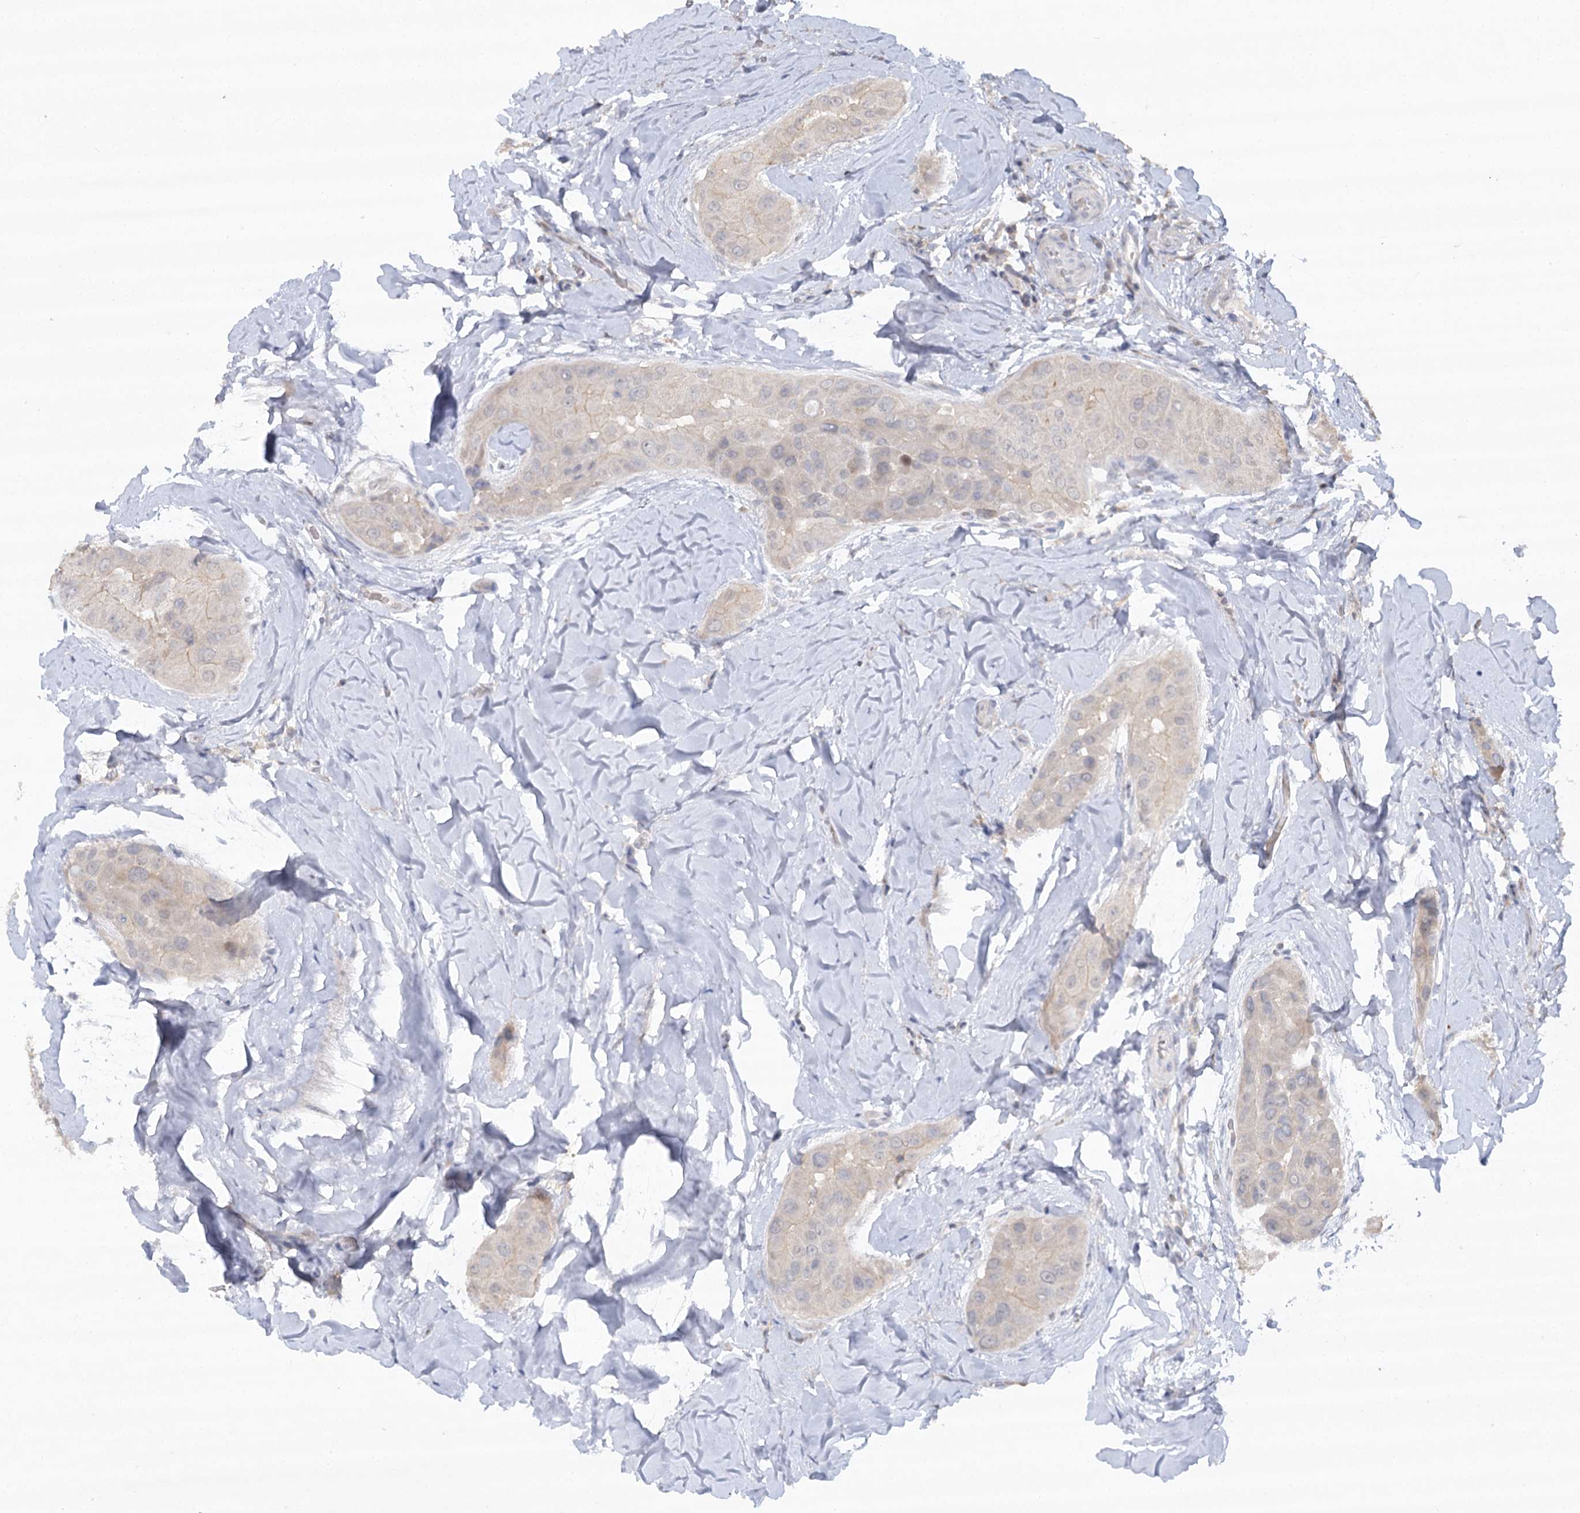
{"staining": {"intensity": "negative", "quantity": "none", "location": "none"}, "tissue": "thyroid cancer", "cell_type": "Tumor cells", "image_type": "cancer", "snomed": [{"axis": "morphology", "description": "Papillary adenocarcinoma, NOS"}, {"axis": "topography", "description": "Thyroid gland"}], "caption": "Thyroid cancer (papillary adenocarcinoma) was stained to show a protein in brown. There is no significant expression in tumor cells.", "gene": "TRAF3IP1", "patient": {"sex": "male", "age": 33}}